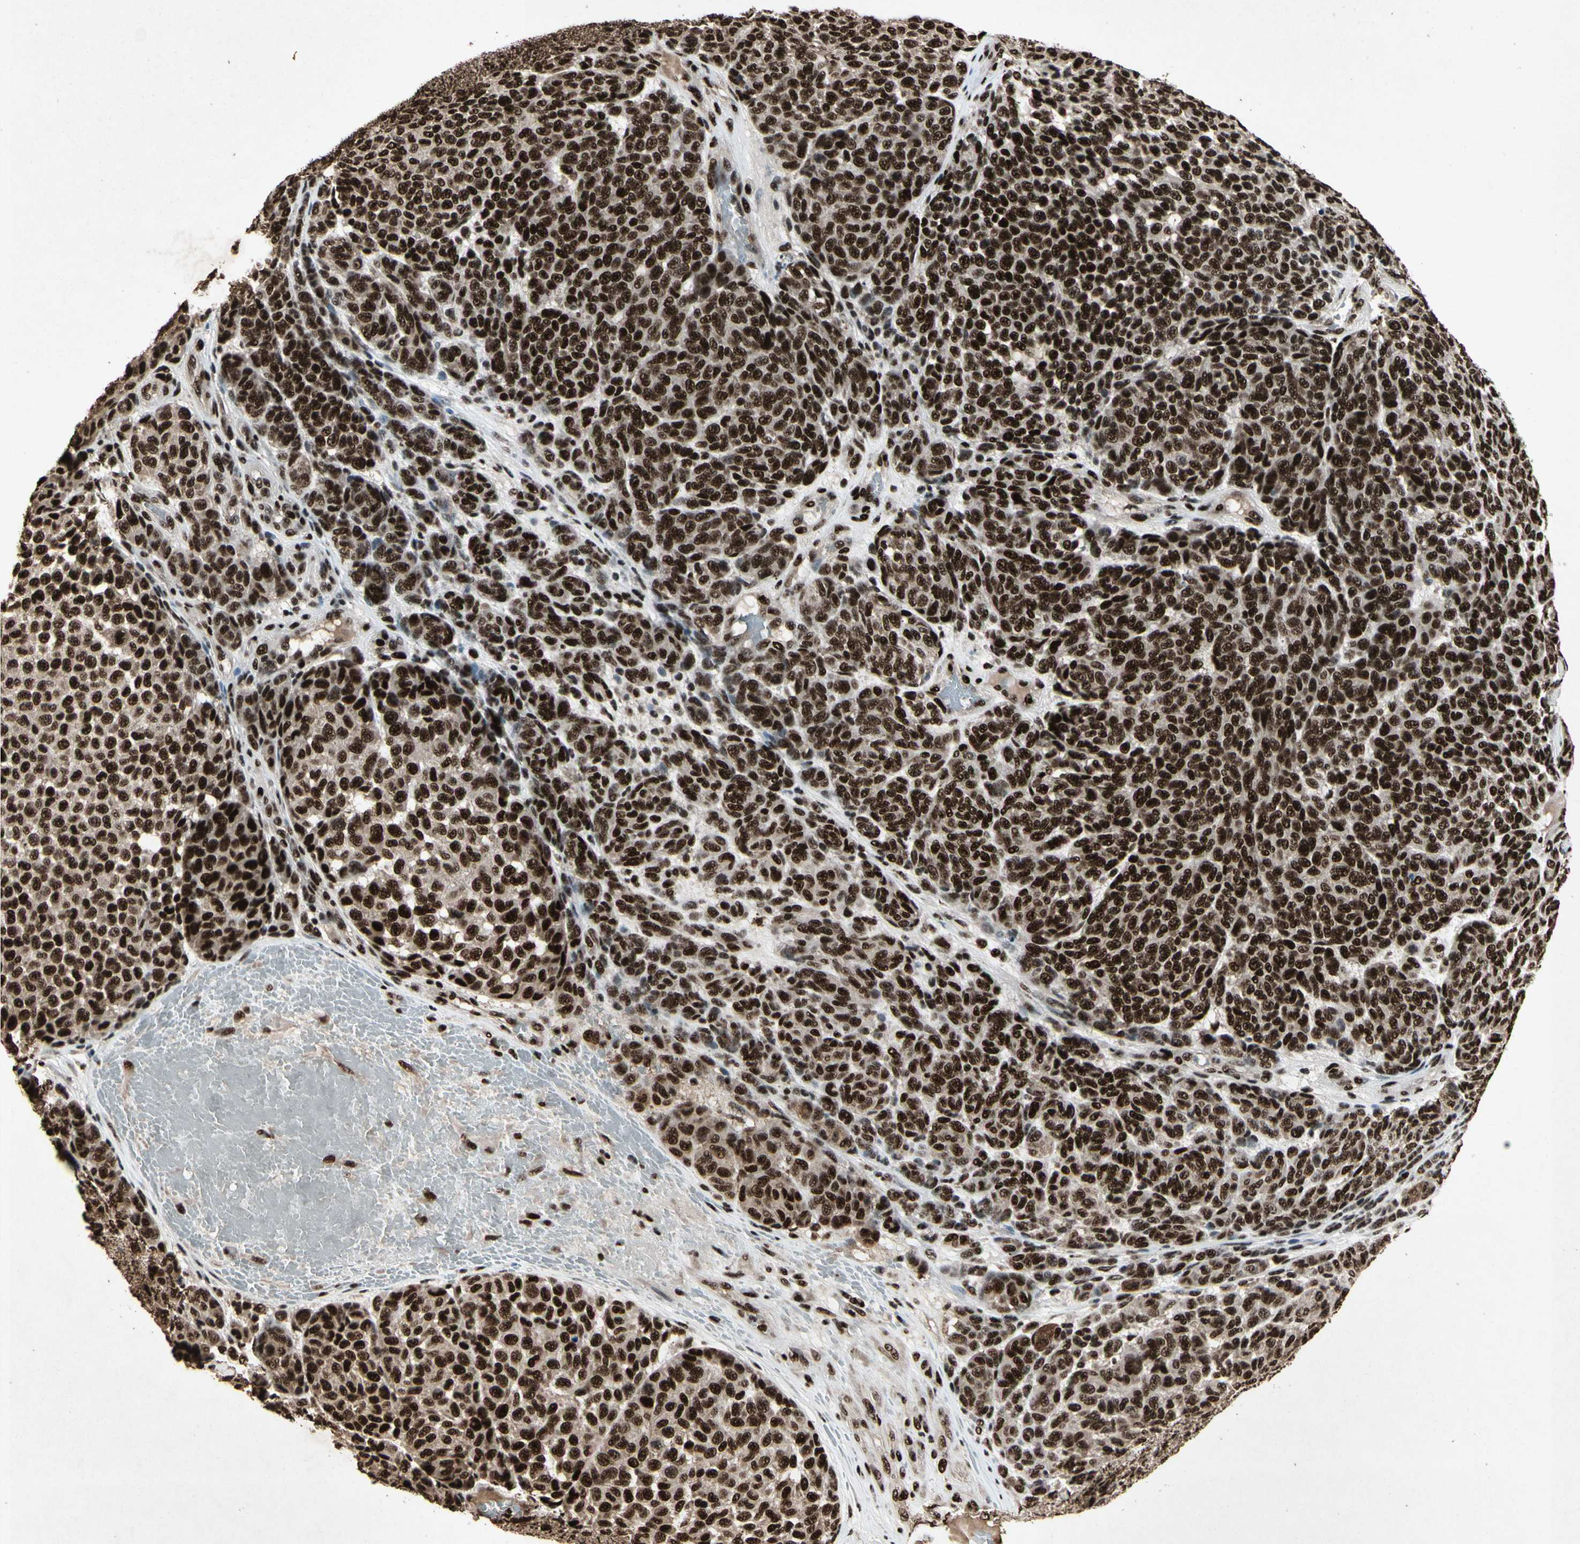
{"staining": {"intensity": "strong", "quantity": ">75%", "location": "cytoplasmic/membranous,nuclear"}, "tissue": "melanoma", "cell_type": "Tumor cells", "image_type": "cancer", "snomed": [{"axis": "morphology", "description": "Malignant melanoma, NOS"}, {"axis": "topography", "description": "Skin"}], "caption": "This histopathology image displays malignant melanoma stained with immunohistochemistry to label a protein in brown. The cytoplasmic/membranous and nuclear of tumor cells show strong positivity for the protein. Nuclei are counter-stained blue.", "gene": "TBX2", "patient": {"sex": "male", "age": 59}}